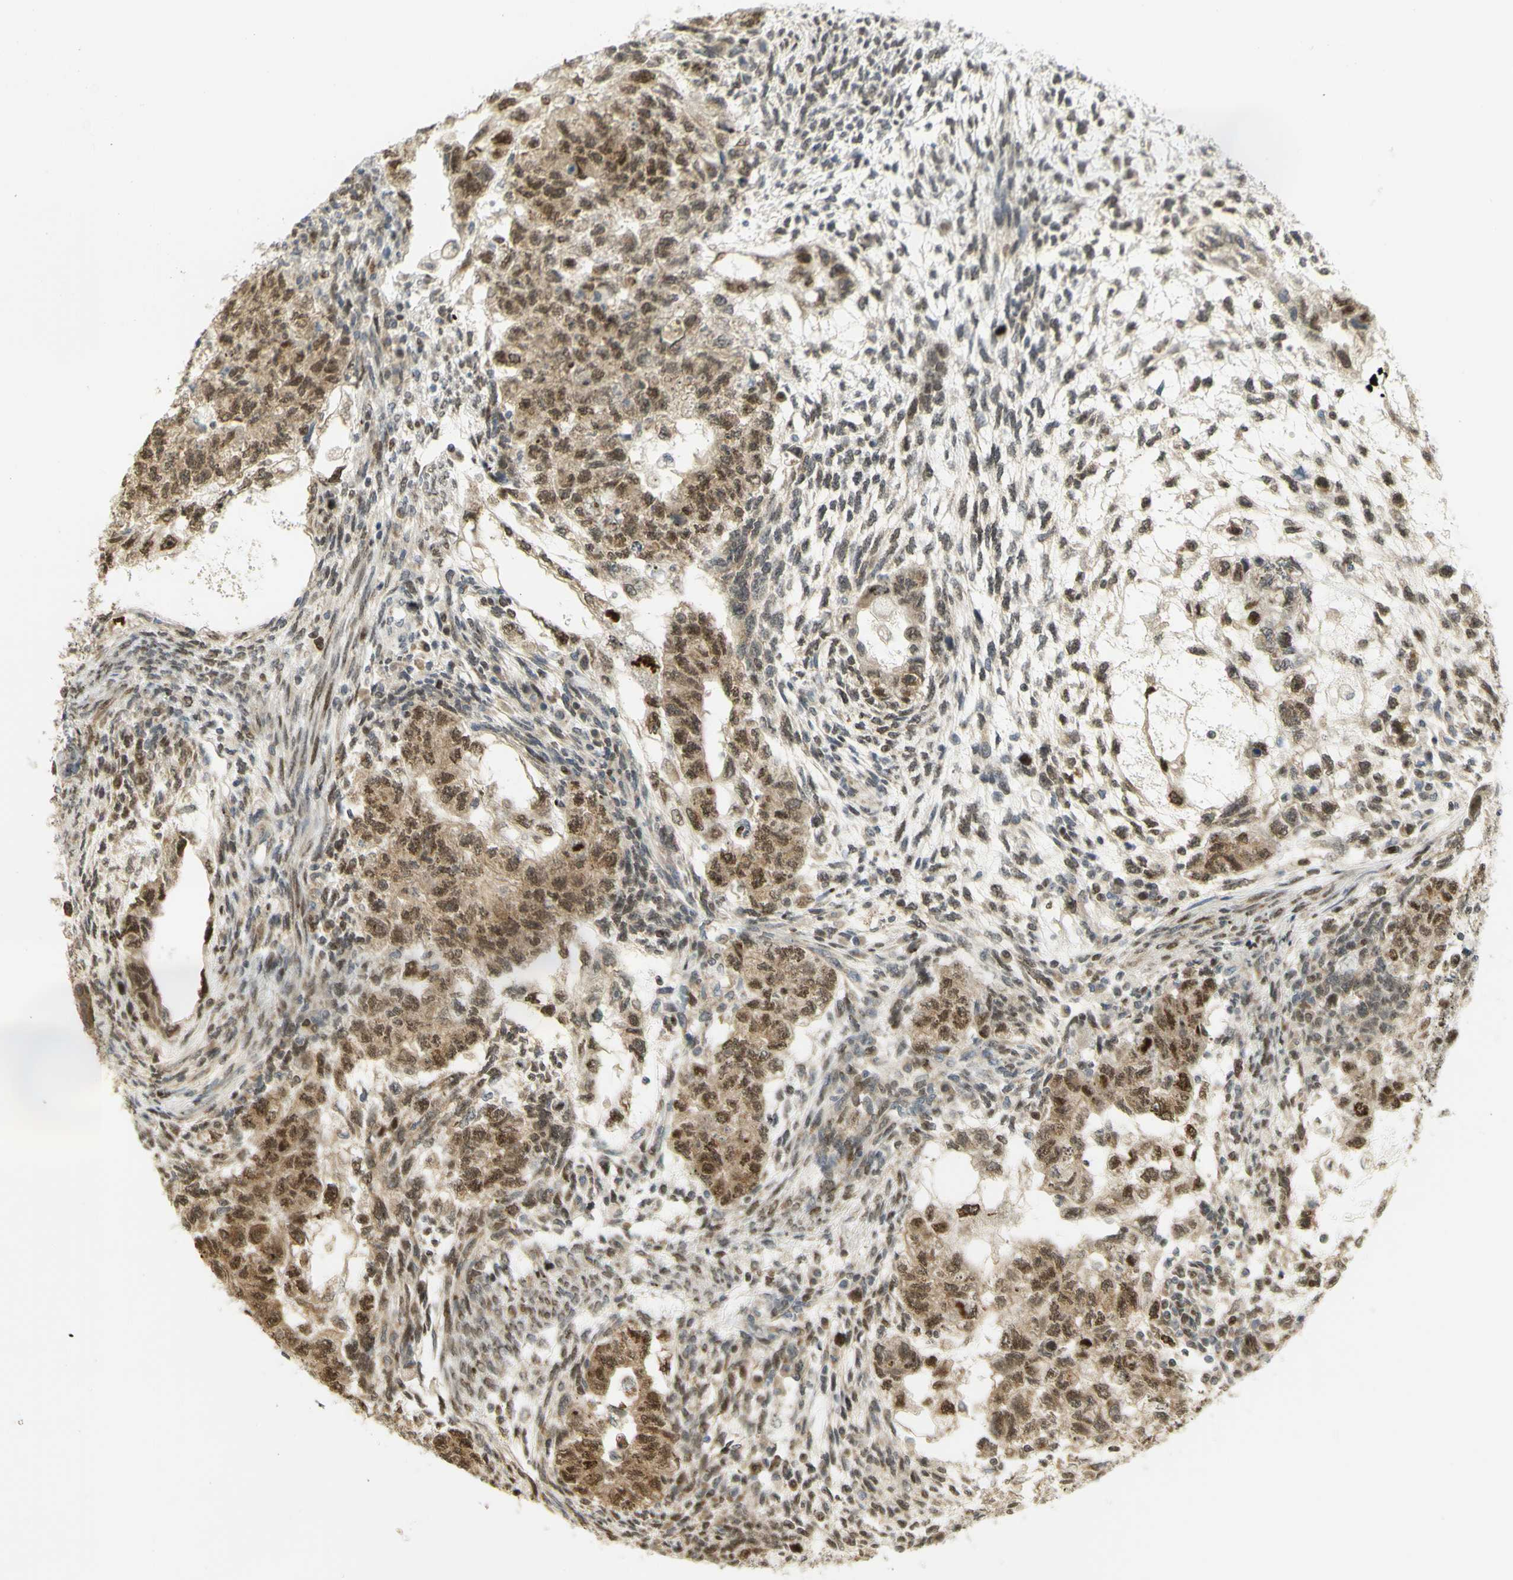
{"staining": {"intensity": "moderate", "quantity": ">75%", "location": "cytoplasmic/membranous,nuclear"}, "tissue": "testis cancer", "cell_type": "Tumor cells", "image_type": "cancer", "snomed": [{"axis": "morphology", "description": "Normal tissue, NOS"}, {"axis": "morphology", "description": "Carcinoma, Embryonal, NOS"}, {"axis": "topography", "description": "Testis"}], "caption": "Immunohistochemistry (IHC) image of testis cancer stained for a protein (brown), which demonstrates medium levels of moderate cytoplasmic/membranous and nuclear positivity in approximately >75% of tumor cells.", "gene": "KIF11", "patient": {"sex": "male", "age": 36}}